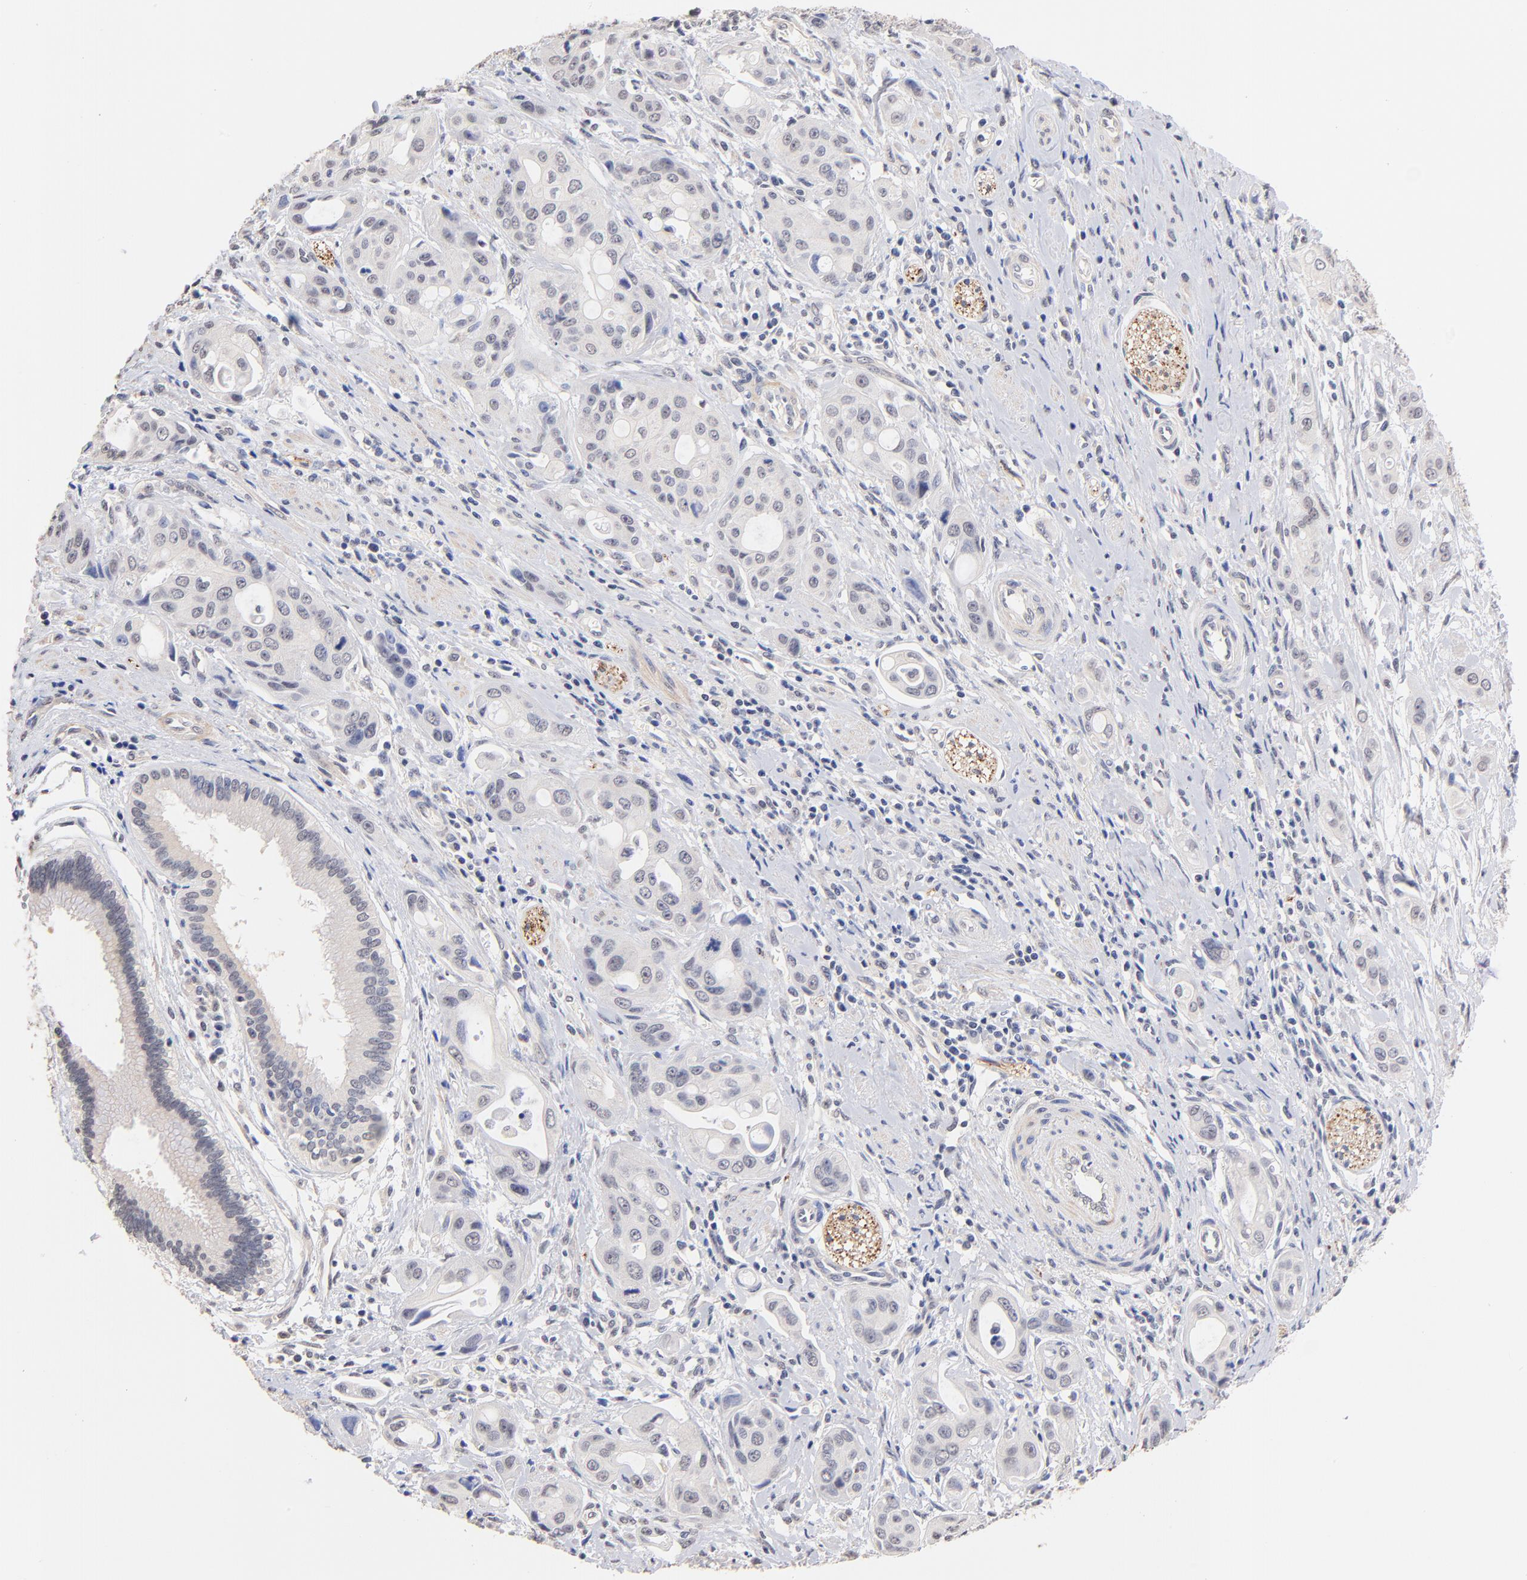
{"staining": {"intensity": "negative", "quantity": "none", "location": "none"}, "tissue": "pancreatic cancer", "cell_type": "Tumor cells", "image_type": "cancer", "snomed": [{"axis": "morphology", "description": "Adenocarcinoma, NOS"}, {"axis": "topography", "description": "Pancreas"}], "caption": "A micrograph of human pancreatic cancer is negative for staining in tumor cells. The staining is performed using DAB (3,3'-diaminobenzidine) brown chromogen with nuclei counter-stained in using hematoxylin.", "gene": "RIBC2", "patient": {"sex": "female", "age": 60}}